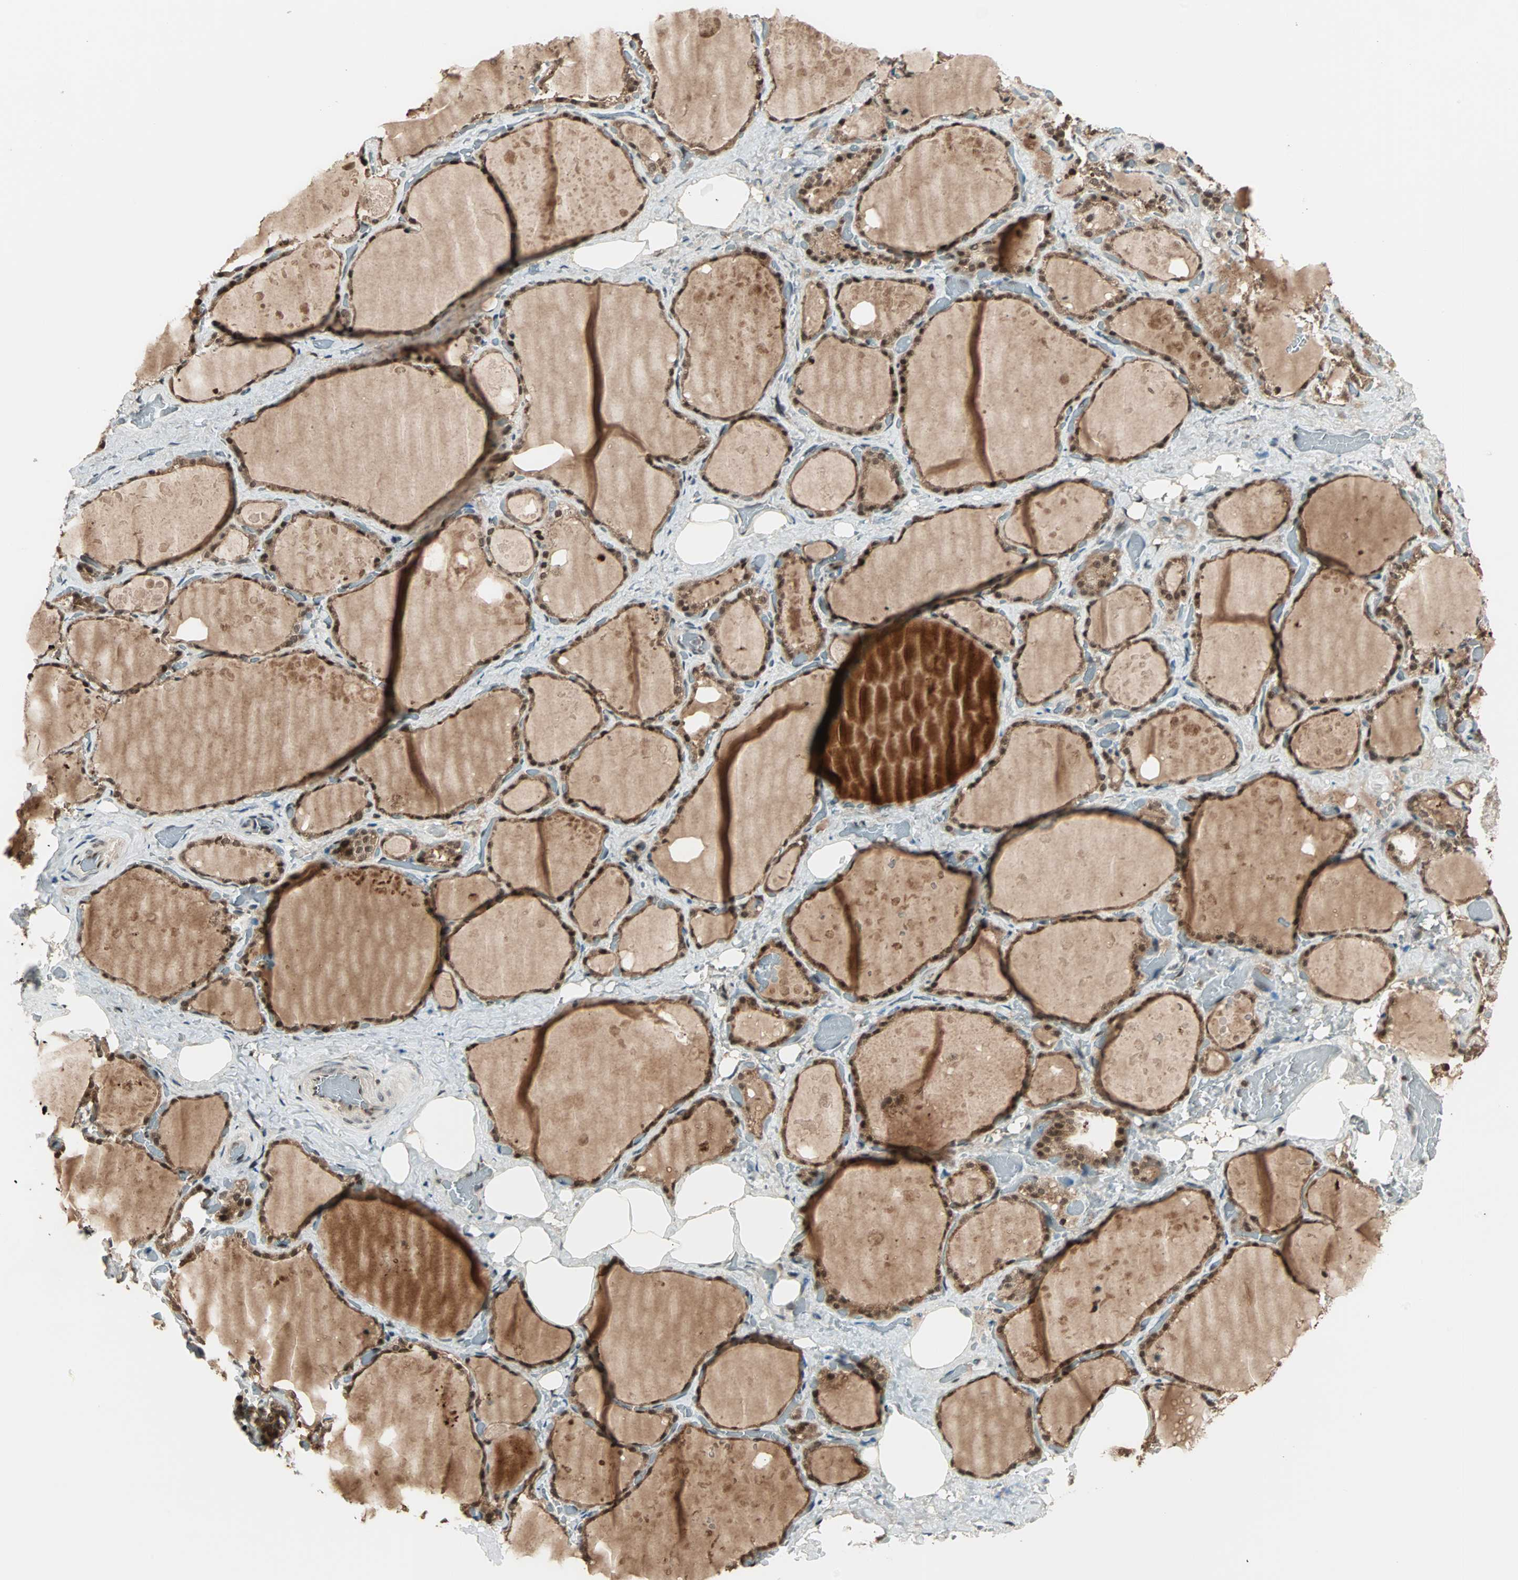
{"staining": {"intensity": "strong", "quantity": ">75%", "location": "cytoplasmic/membranous,nuclear"}, "tissue": "thyroid gland", "cell_type": "Glandular cells", "image_type": "normal", "snomed": [{"axis": "morphology", "description": "Normal tissue, NOS"}, {"axis": "topography", "description": "Thyroid gland"}], "caption": "Brown immunohistochemical staining in unremarkable thyroid gland demonstrates strong cytoplasmic/membranous,nuclear staining in approximately >75% of glandular cells.", "gene": "ZNF44", "patient": {"sex": "male", "age": 61}}